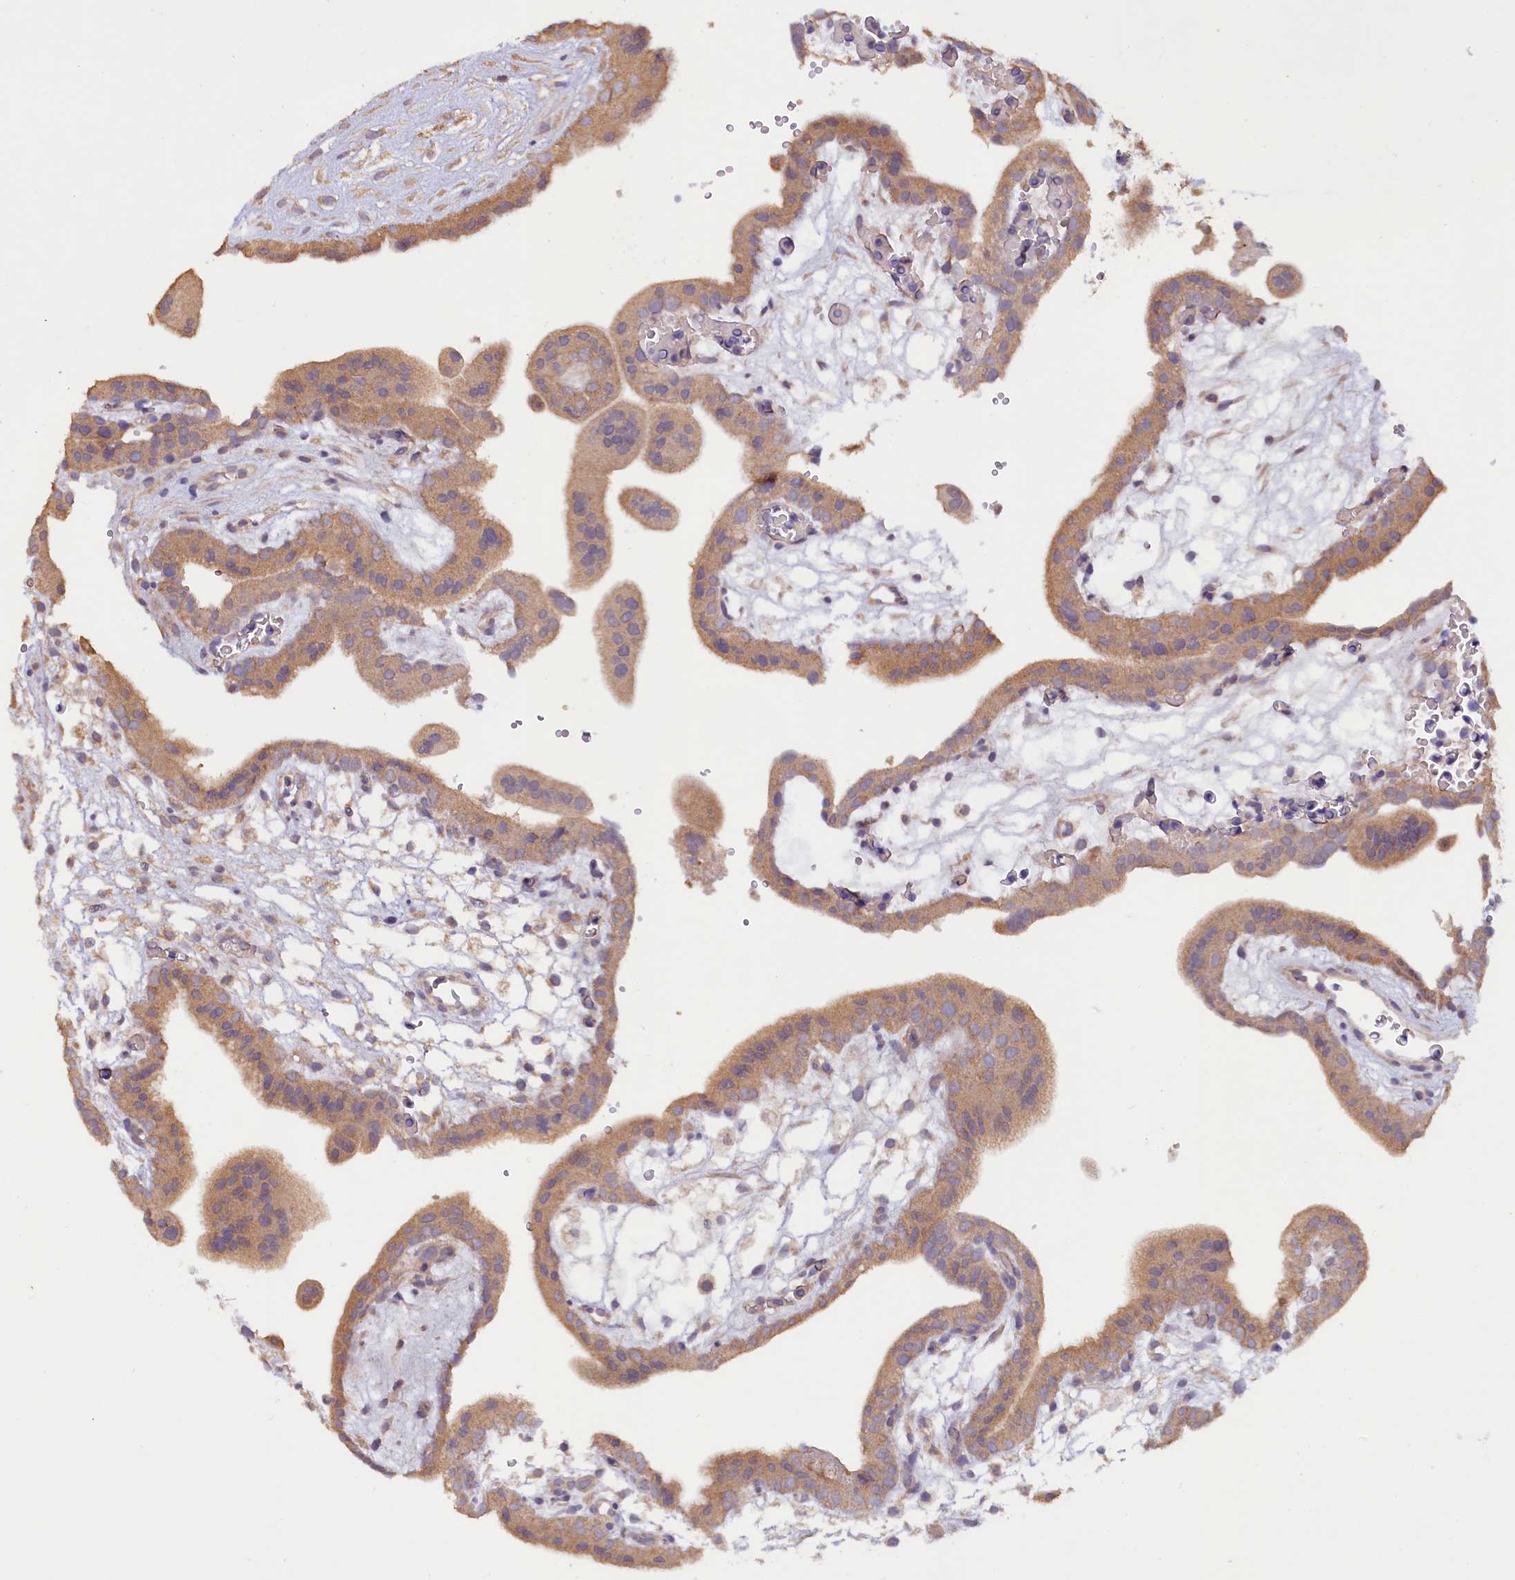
{"staining": {"intensity": "weak", "quantity": "25%-75%", "location": "cytoplasmic/membranous"}, "tissue": "placenta", "cell_type": "Decidual cells", "image_type": "normal", "snomed": [{"axis": "morphology", "description": "Normal tissue, NOS"}, {"axis": "topography", "description": "Placenta"}], "caption": "Brown immunohistochemical staining in normal human placenta exhibits weak cytoplasmic/membranous expression in about 25%-75% of decidual cells. (IHC, brightfield microscopy, high magnification).", "gene": "ETFBKMT", "patient": {"sex": "female", "age": 18}}